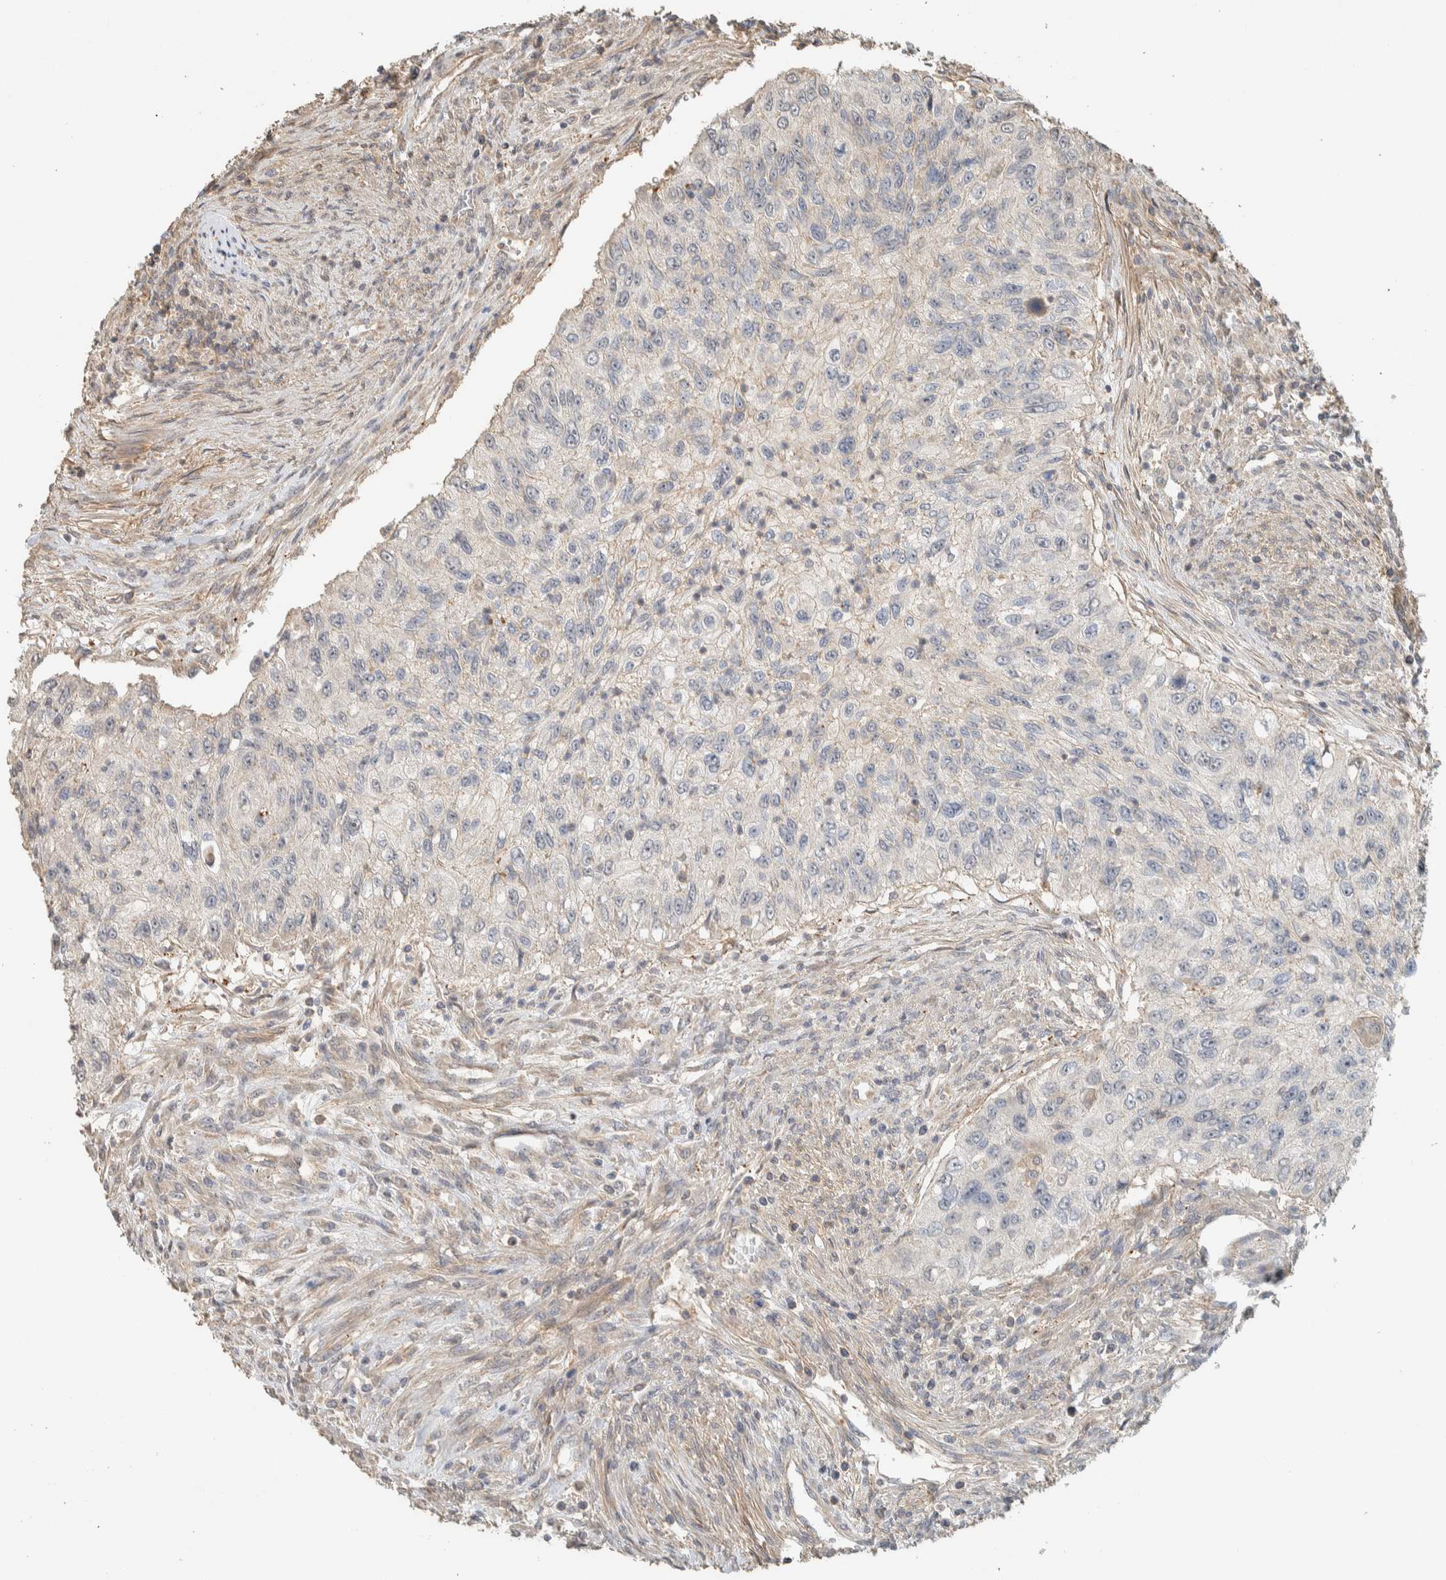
{"staining": {"intensity": "negative", "quantity": "none", "location": "none"}, "tissue": "urothelial cancer", "cell_type": "Tumor cells", "image_type": "cancer", "snomed": [{"axis": "morphology", "description": "Urothelial carcinoma, High grade"}, {"axis": "topography", "description": "Urinary bladder"}], "caption": "Immunohistochemistry image of neoplastic tissue: human urothelial cancer stained with DAB (3,3'-diaminobenzidine) displays no significant protein positivity in tumor cells.", "gene": "PDE7B", "patient": {"sex": "female", "age": 60}}